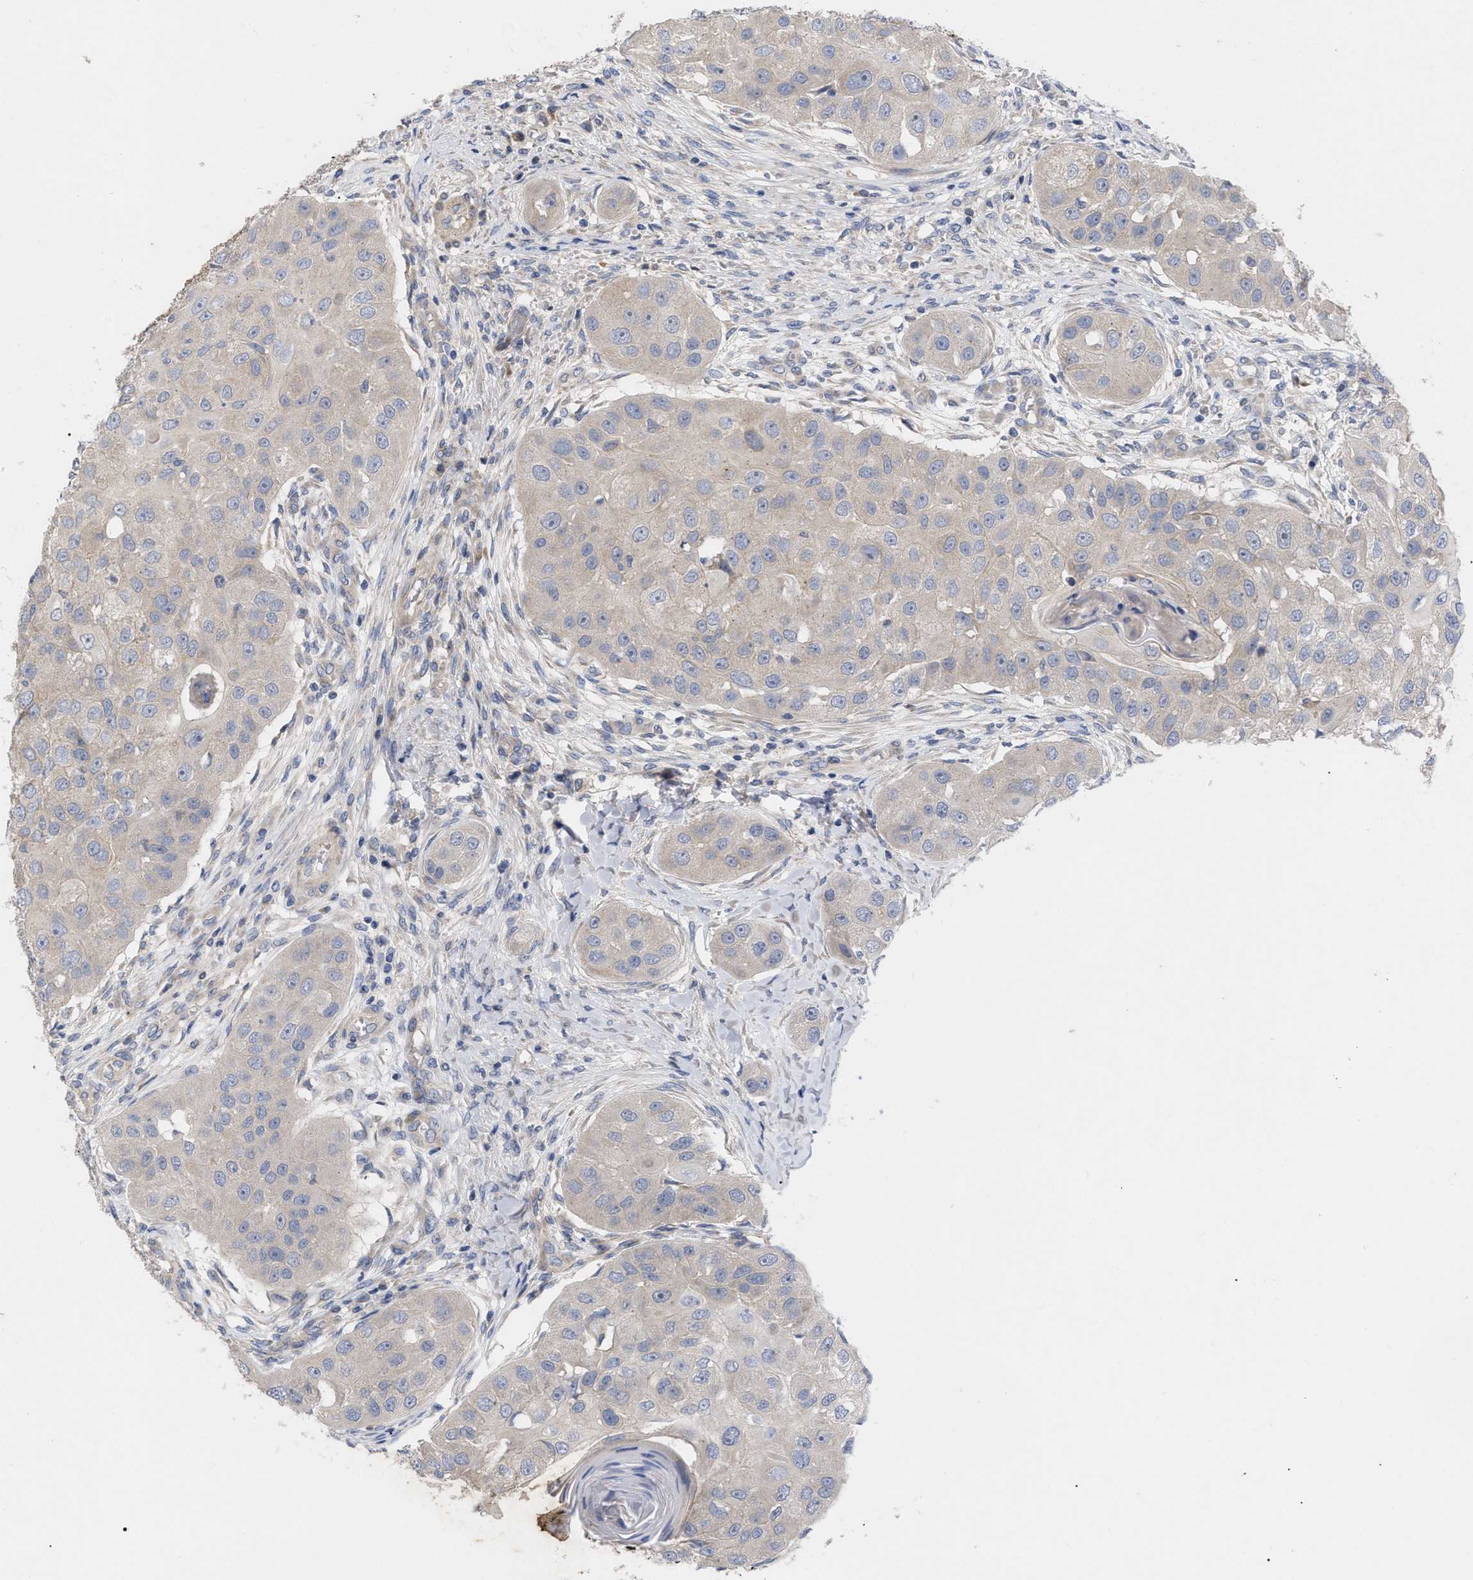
{"staining": {"intensity": "negative", "quantity": "none", "location": "none"}, "tissue": "head and neck cancer", "cell_type": "Tumor cells", "image_type": "cancer", "snomed": [{"axis": "morphology", "description": "Normal tissue, NOS"}, {"axis": "morphology", "description": "Squamous cell carcinoma, NOS"}, {"axis": "topography", "description": "Skeletal muscle"}, {"axis": "topography", "description": "Head-Neck"}], "caption": "This photomicrograph is of head and neck cancer stained with immunohistochemistry to label a protein in brown with the nuclei are counter-stained blue. There is no positivity in tumor cells.", "gene": "VIP", "patient": {"sex": "male", "age": 51}}